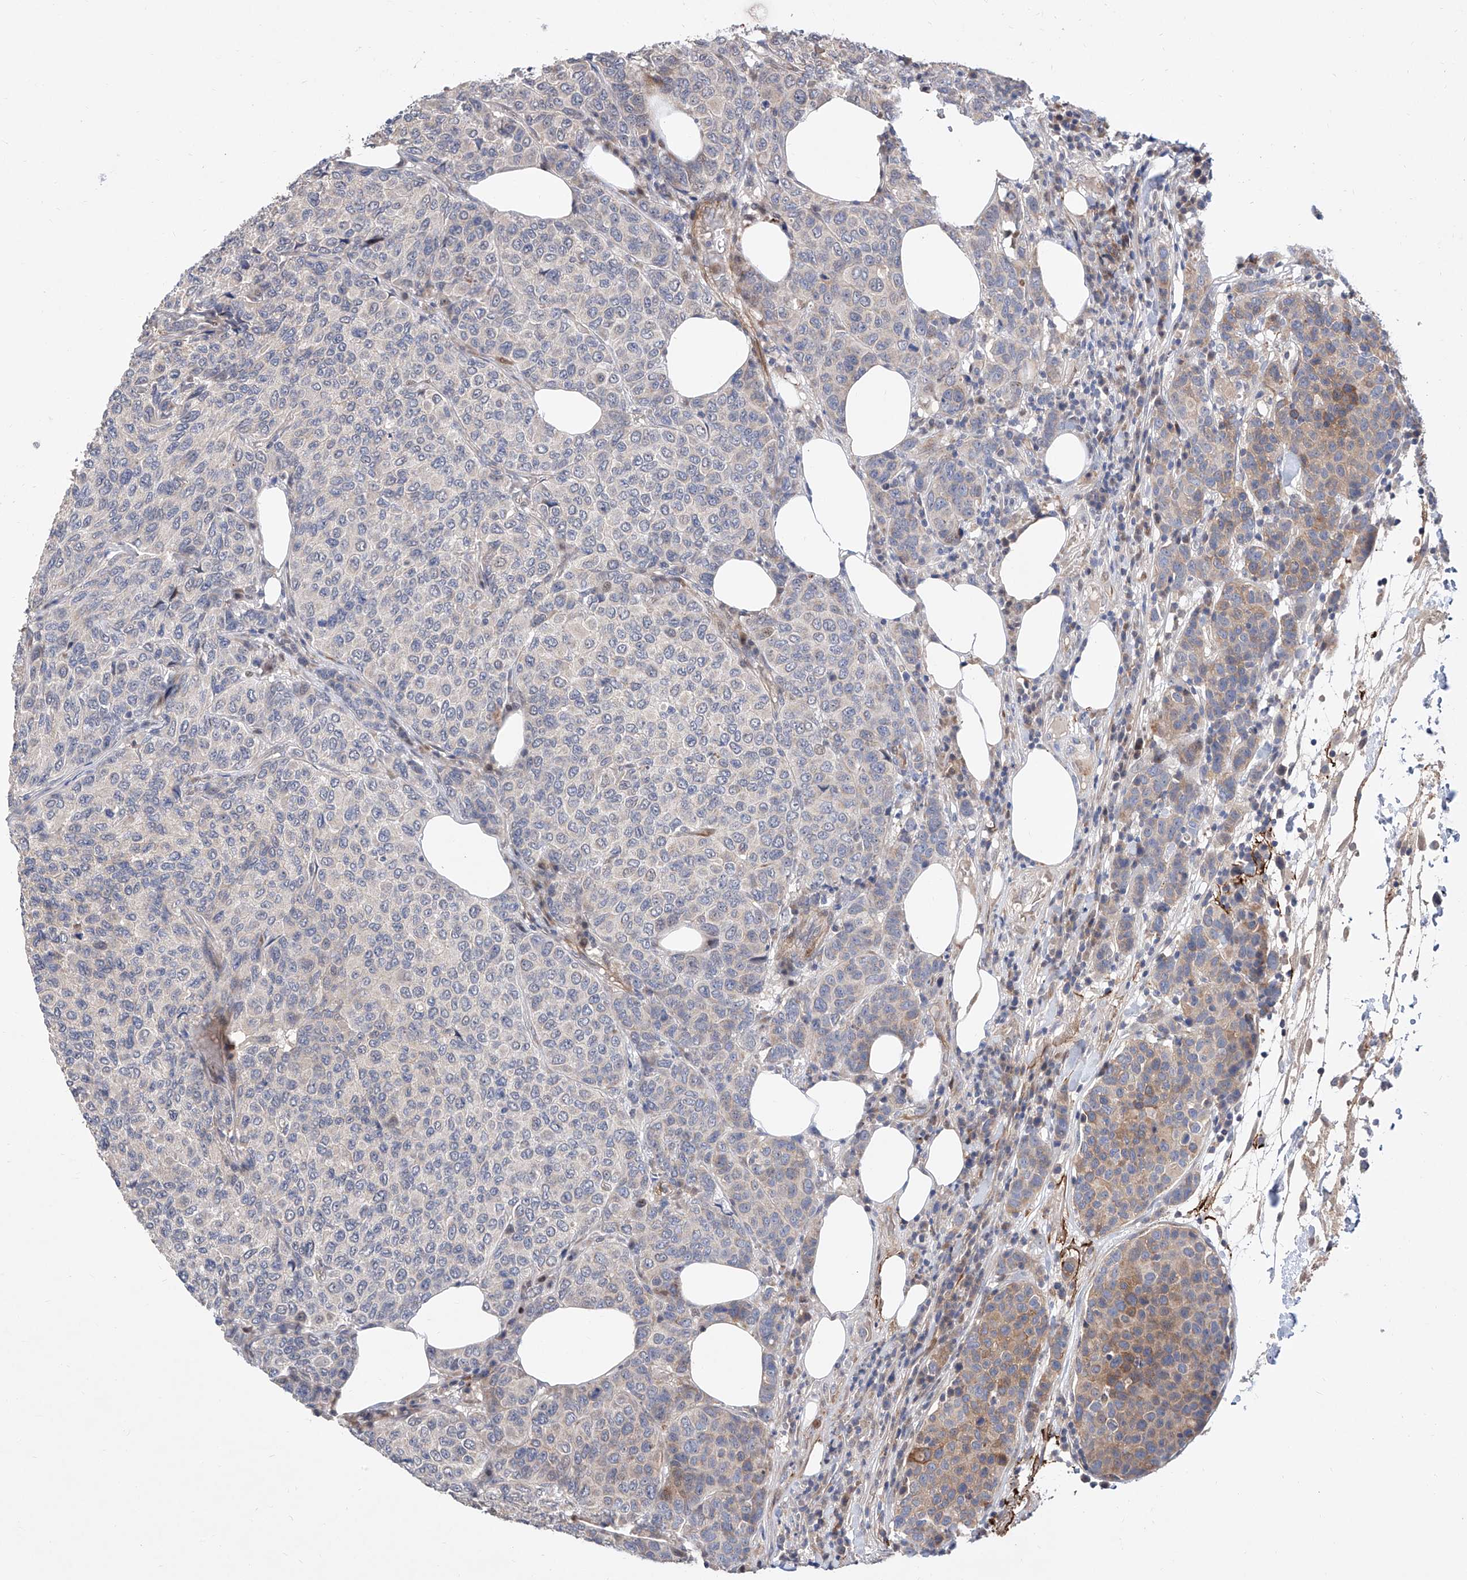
{"staining": {"intensity": "weak", "quantity": "<25%", "location": "cytoplasmic/membranous"}, "tissue": "breast cancer", "cell_type": "Tumor cells", "image_type": "cancer", "snomed": [{"axis": "morphology", "description": "Duct carcinoma"}, {"axis": "topography", "description": "Breast"}], "caption": "This is an immunohistochemistry (IHC) image of human breast cancer. There is no expression in tumor cells.", "gene": "FUCA2", "patient": {"sex": "female", "age": 55}}